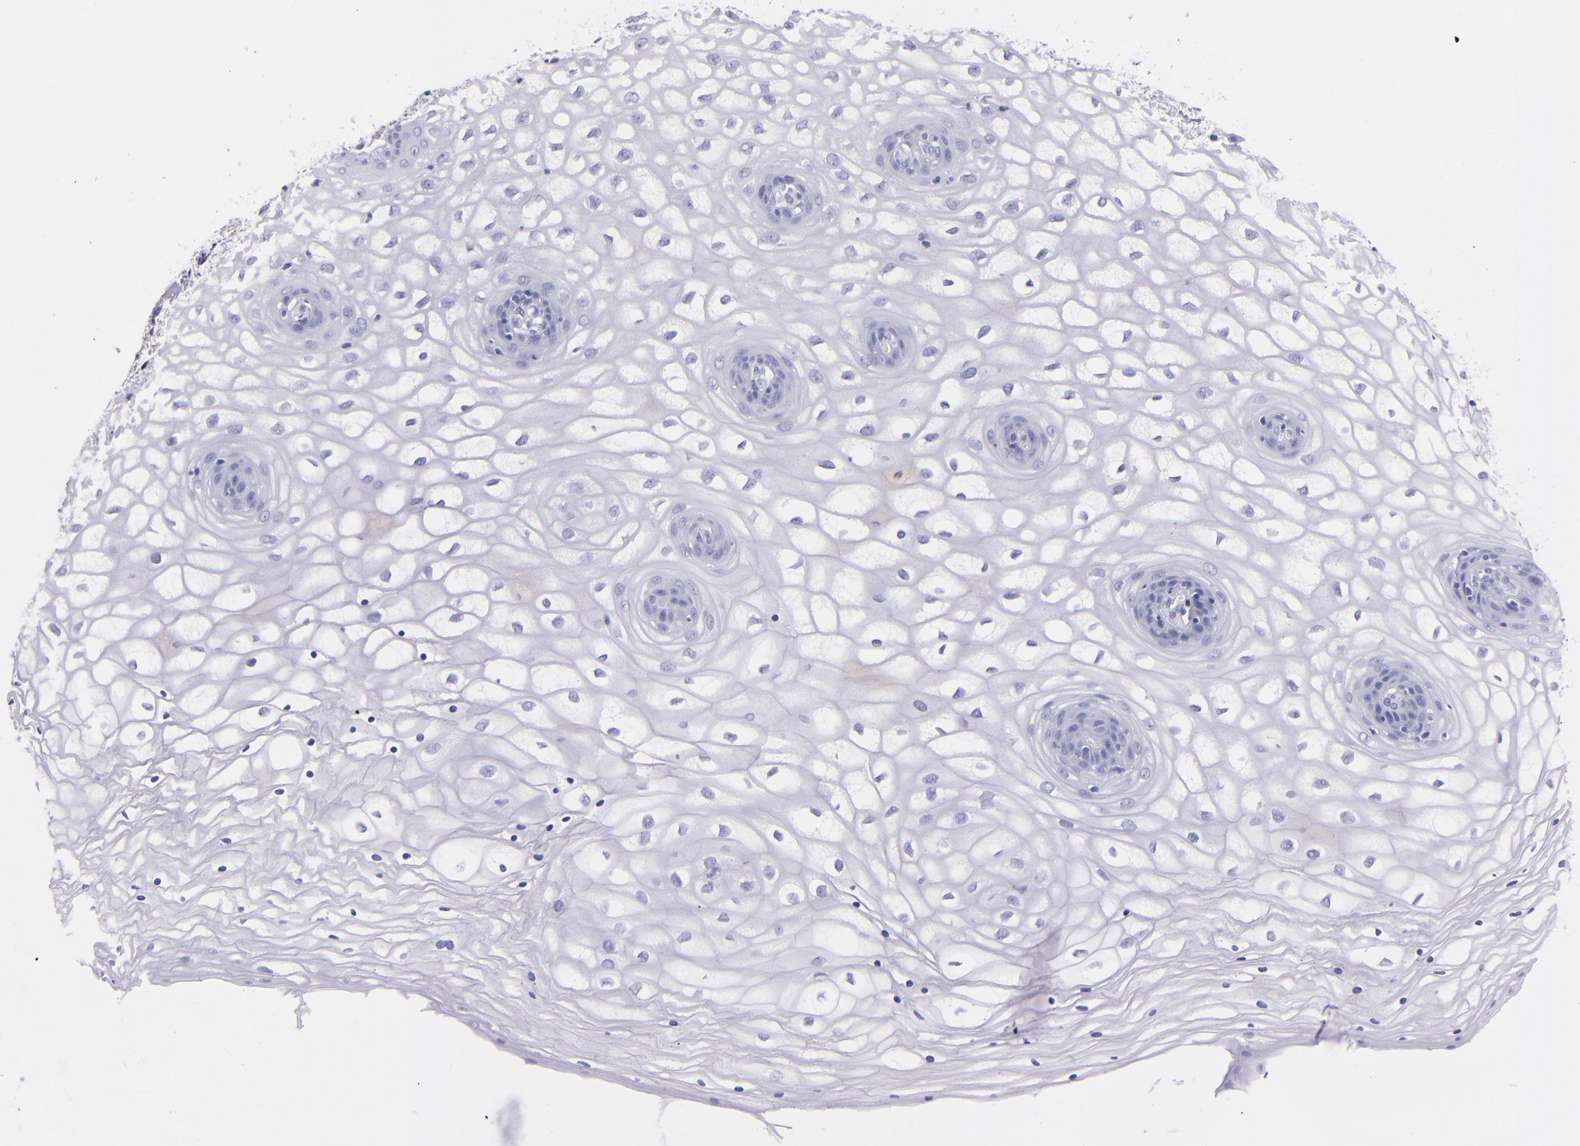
{"staining": {"intensity": "negative", "quantity": "none", "location": "none"}, "tissue": "vagina", "cell_type": "Squamous epithelial cells", "image_type": "normal", "snomed": [{"axis": "morphology", "description": "Normal tissue, NOS"}, {"axis": "topography", "description": "Vagina"}], "caption": "This histopathology image is of normal vagina stained with immunohistochemistry (IHC) to label a protein in brown with the nuclei are counter-stained blue. There is no expression in squamous epithelial cells. The staining is performed using DAB brown chromogen with nuclei counter-stained in using hematoxylin.", "gene": "SFTPB", "patient": {"sex": "female", "age": 34}}